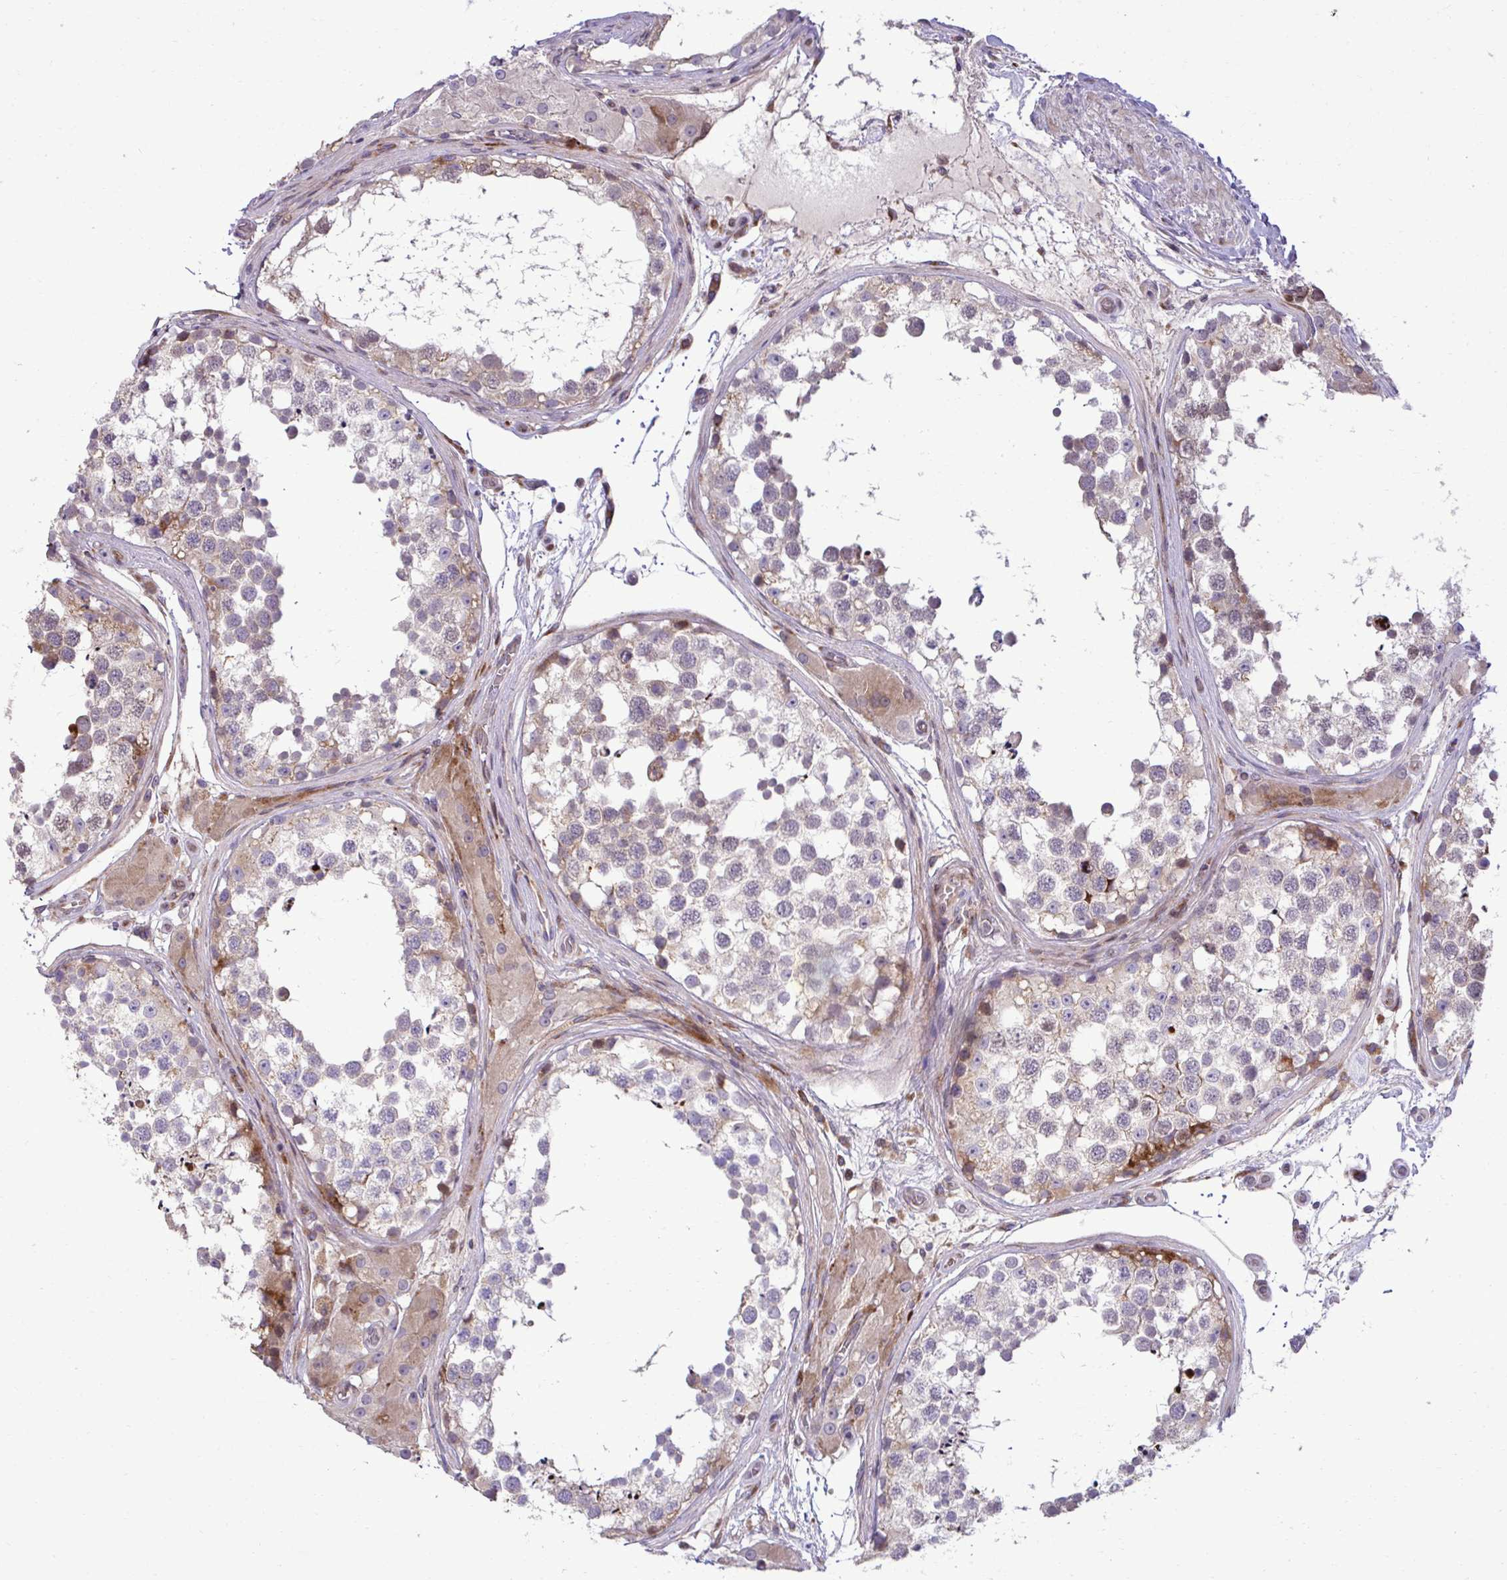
{"staining": {"intensity": "weak", "quantity": "<25%", "location": "cytoplasmic/membranous"}, "tissue": "testis", "cell_type": "Cells in seminiferous ducts", "image_type": "normal", "snomed": [{"axis": "morphology", "description": "Normal tissue, NOS"}, {"axis": "morphology", "description": "Seminoma, NOS"}, {"axis": "topography", "description": "Testis"}], "caption": "Immunohistochemistry (IHC) histopathology image of normal testis: human testis stained with DAB (3,3'-diaminobenzidine) exhibits no significant protein expression in cells in seminiferous ducts. (Stains: DAB IHC with hematoxylin counter stain, Microscopy: brightfield microscopy at high magnification).", "gene": "LIMS1", "patient": {"sex": "male", "age": 65}}